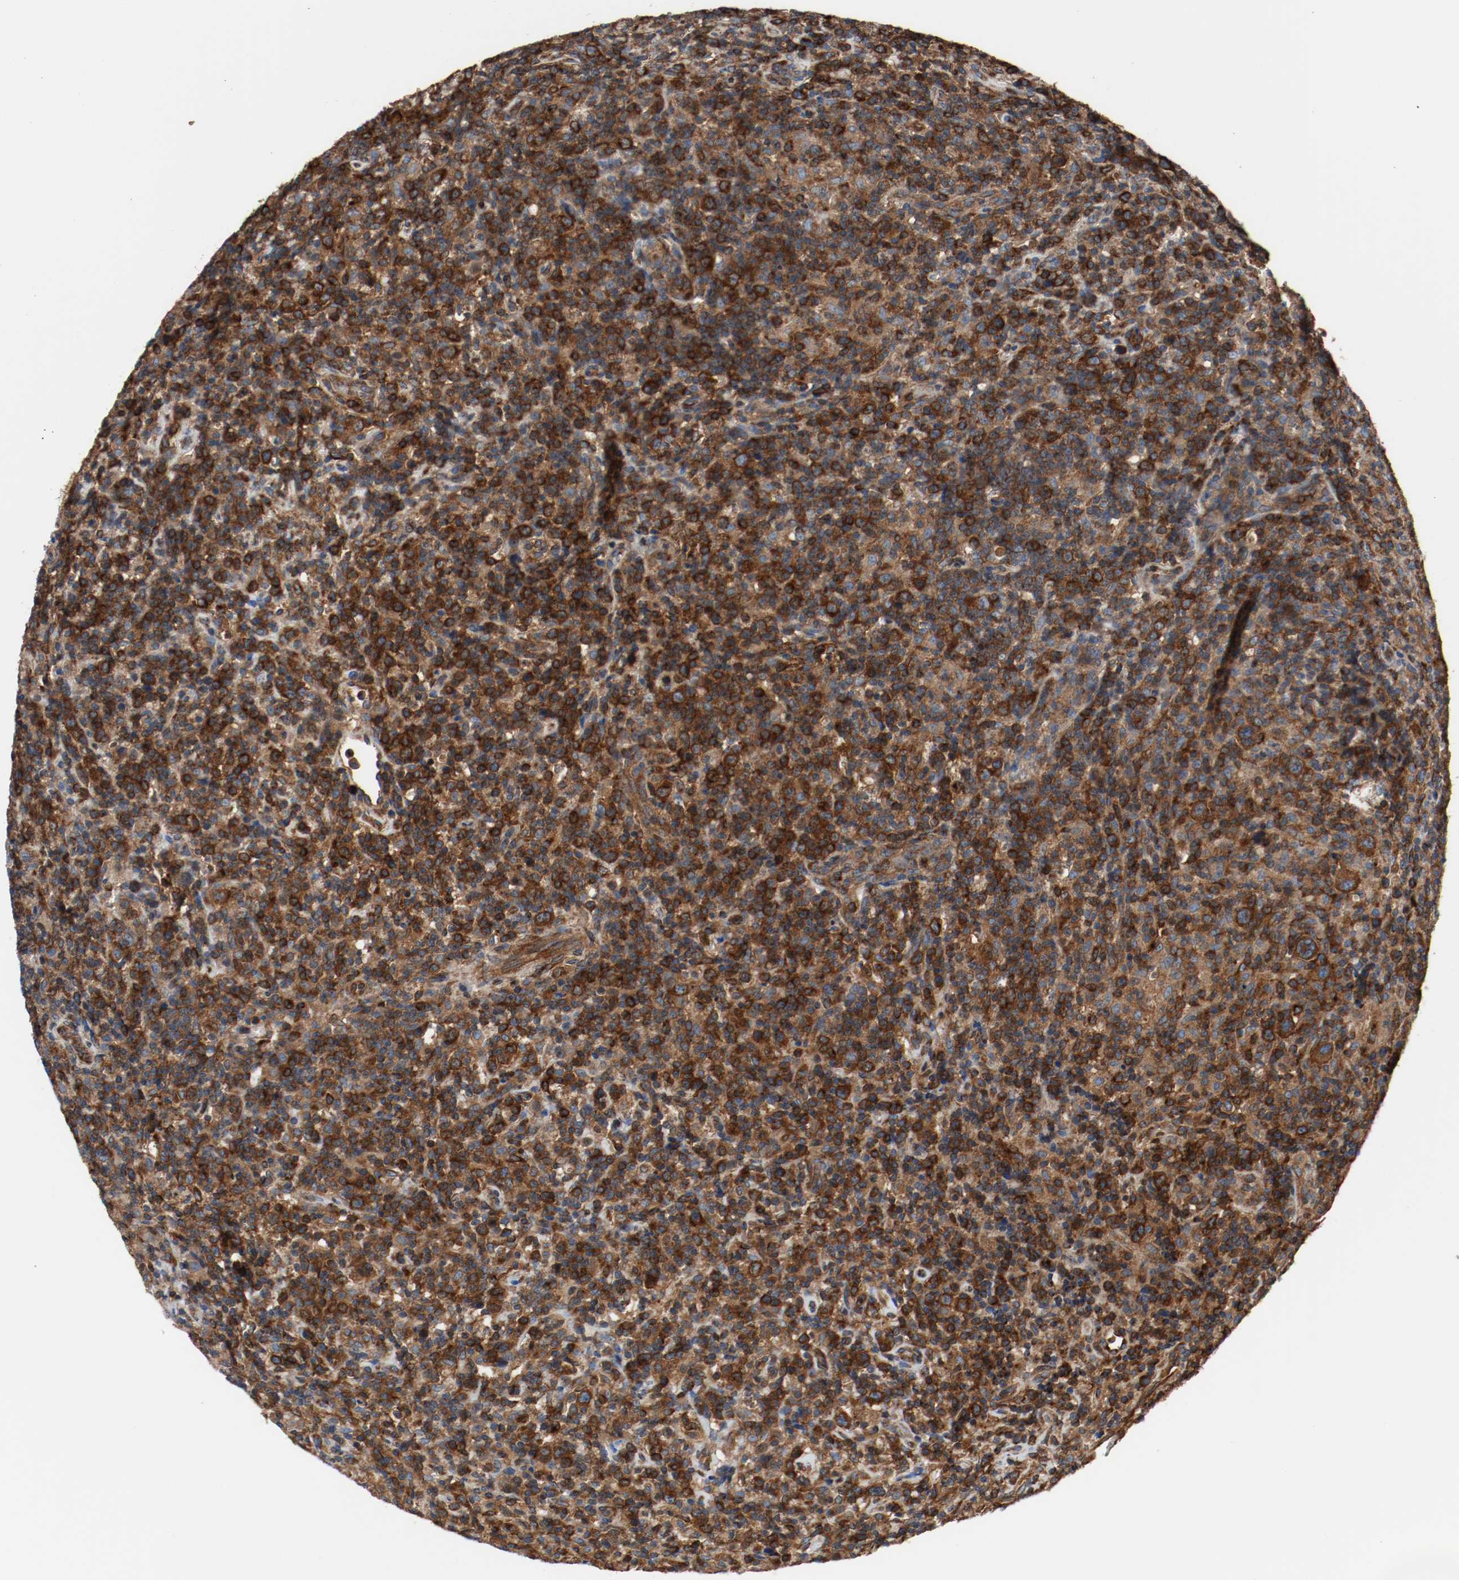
{"staining": {"intensity": "strong", "quantity": ">75%", "location": "cytoplasmic/membranous"}, "tissue": "lymphoma", "cell_type": "Tumor cells", "image_type": "cancer", "snomed": [{"axis": "morphology", "description": "Hodgkin's disease, NOS"}, {"axis": "topography", "description": "Lymph node"}], "caption": "Protein expression analysis of Hodgkin's disease demonstrates strong cytoplasmic/membranous staining in about >75% of tumor cells. (Brightfield microscopy of DAB IHC at high magnification).", "gene": "TUBA3D", "patient": {"sex": "male", "age": 65}}